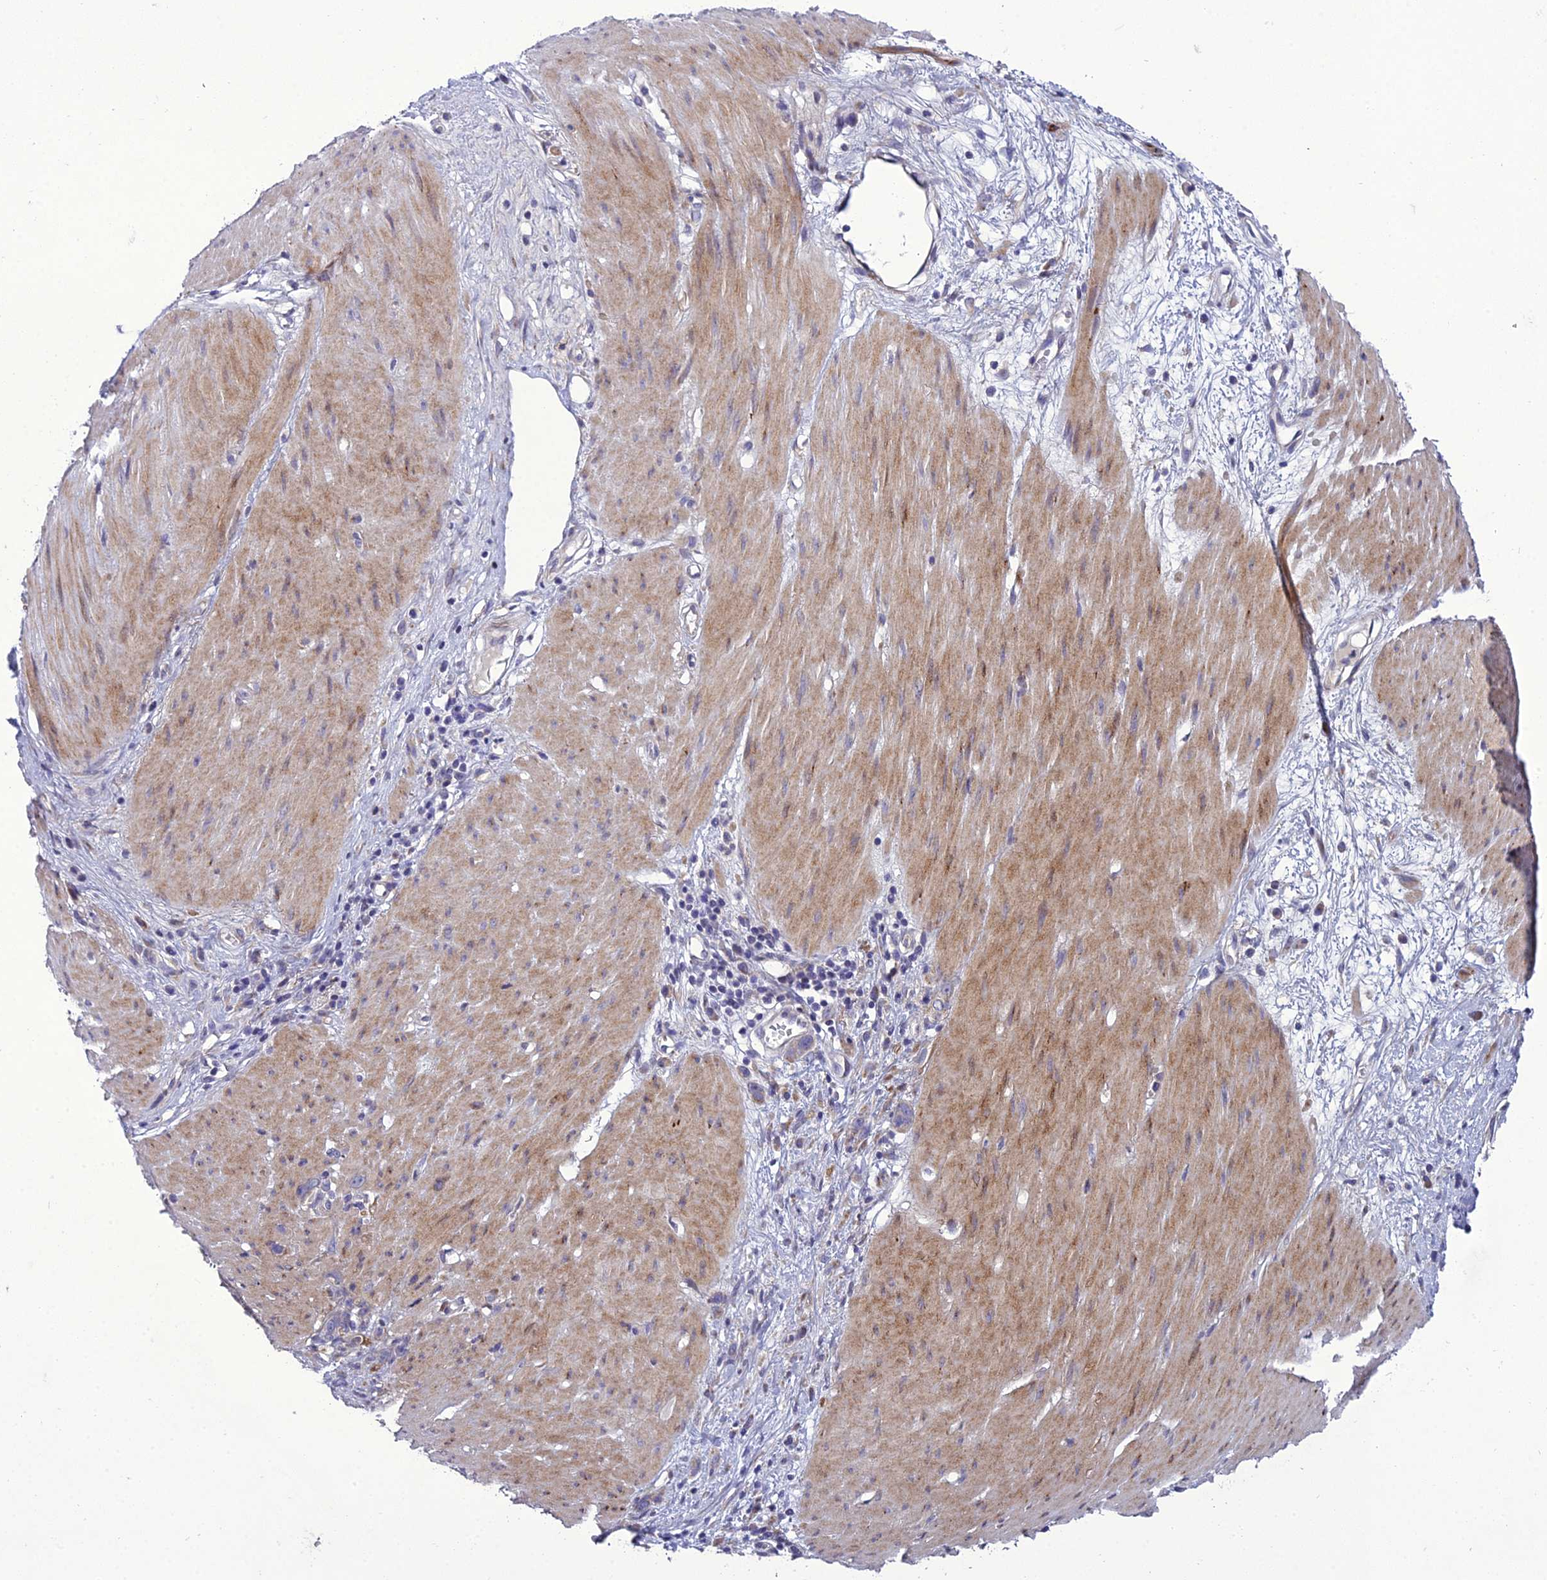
{"staining": {"intensity": "weak", "quantity": "<25%", "location": "cytoplasmic/membranous"}, "tissue": "stomach cancer", "cell_type": "Tumor cells", "image_type": "cancer", "snomed": [{"axis": "morphology", "description": "Adenocarcinoma, NOS"}, {"axis": "topography", "description": "Stomach"}], "caption": "Protein analysis of stomach adenocarcinoma demonstrates no significant expression in tumor cells.", "gene": "ADIPOR2", "patient": {"sex": "female", "age": 76}}